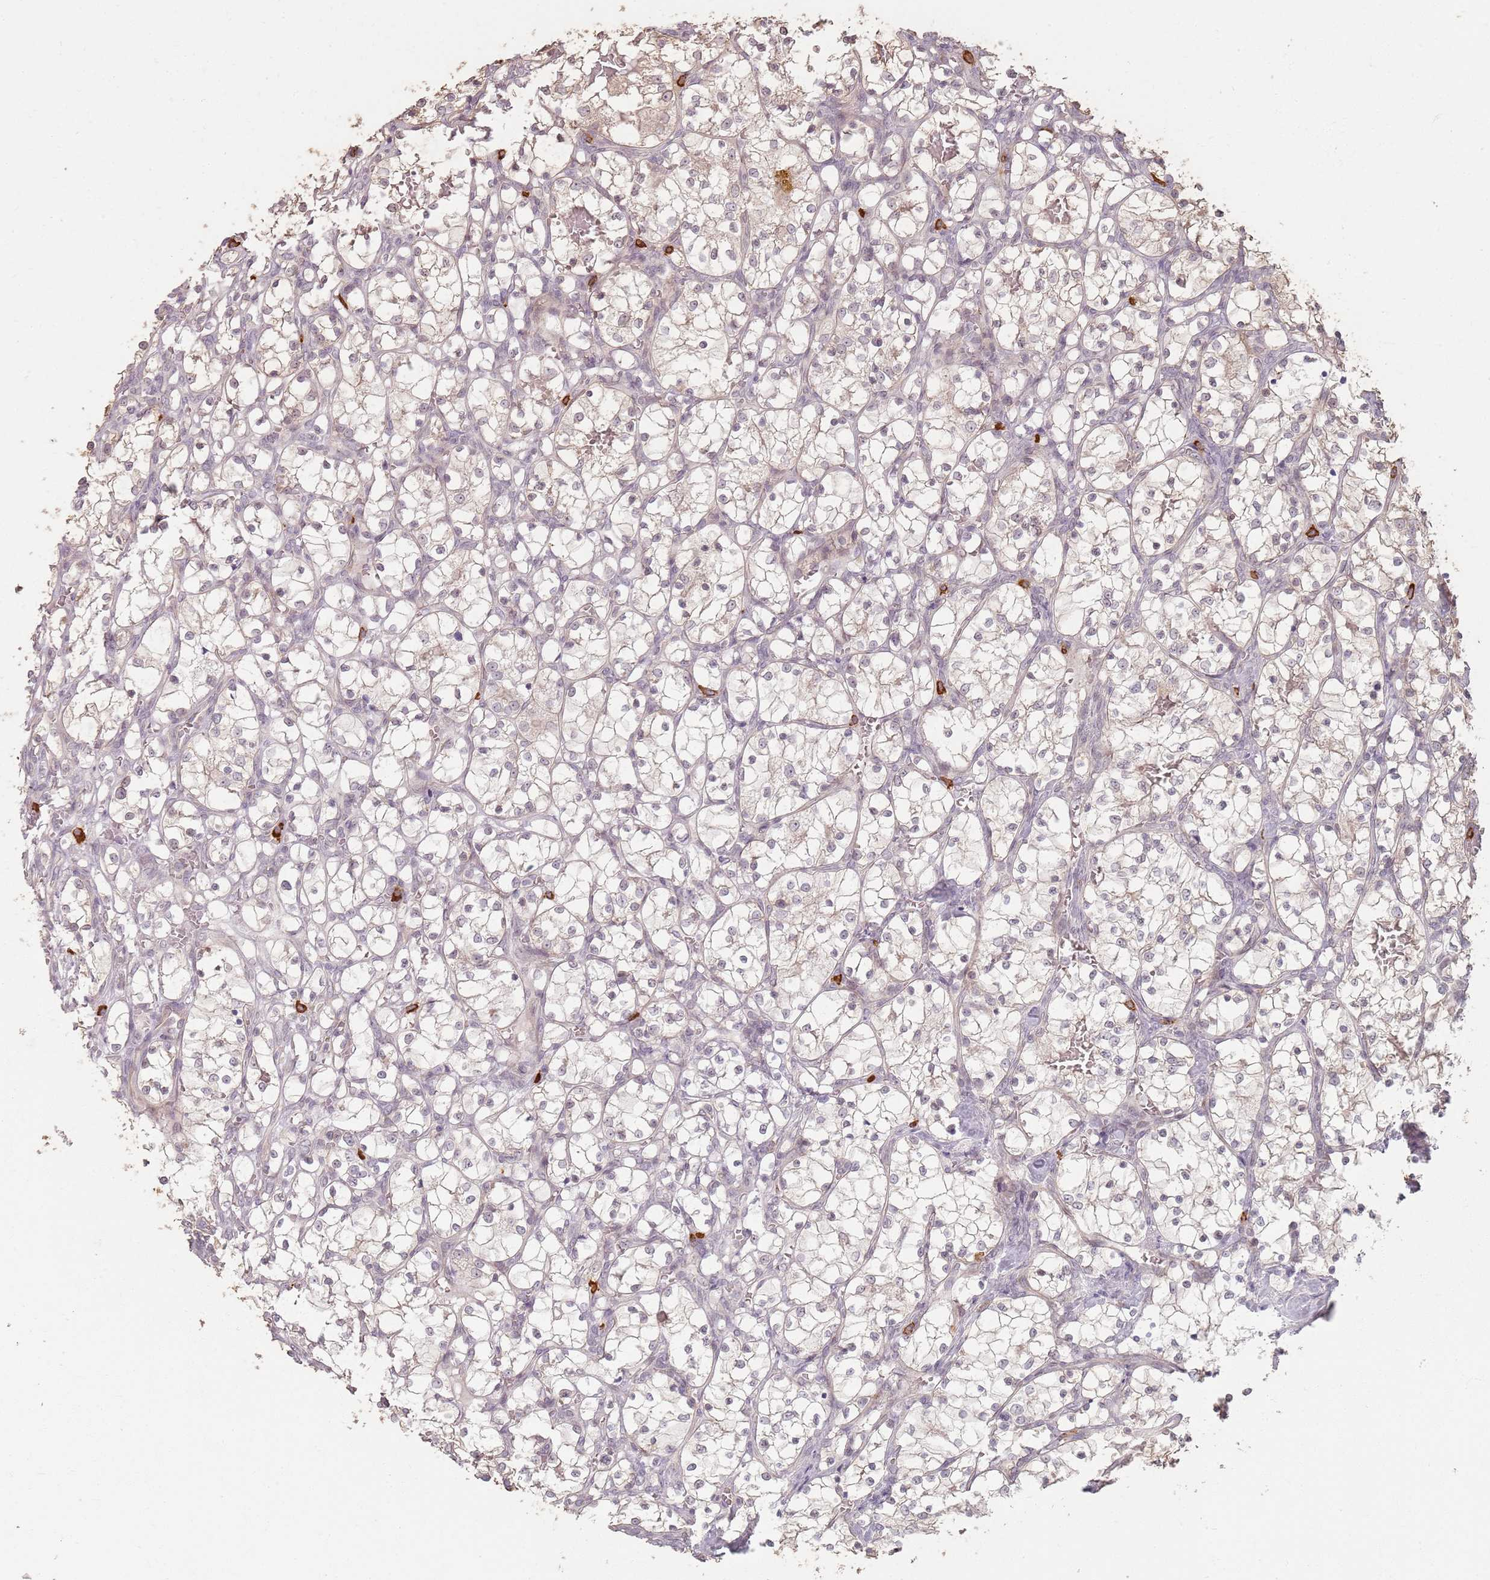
{"staining": {"intensity": "negative", "quantity": "none", "location": "none"}, "tissue": "renal cancer", "cell_type": "Tumor cells", "image_type": "cancer", "snomed": [{"axis": "morphology", "description": "Adenocarcinoma, NOS"}, {"axis": "topography", "description": "Kidney"}], "caption": "This is an immunohistochemistry image of renal adenocarcinoma. There is no staining in tumor cells.", "gene": "CCDC168", "patient": {"sex": "female", "age": 69}}